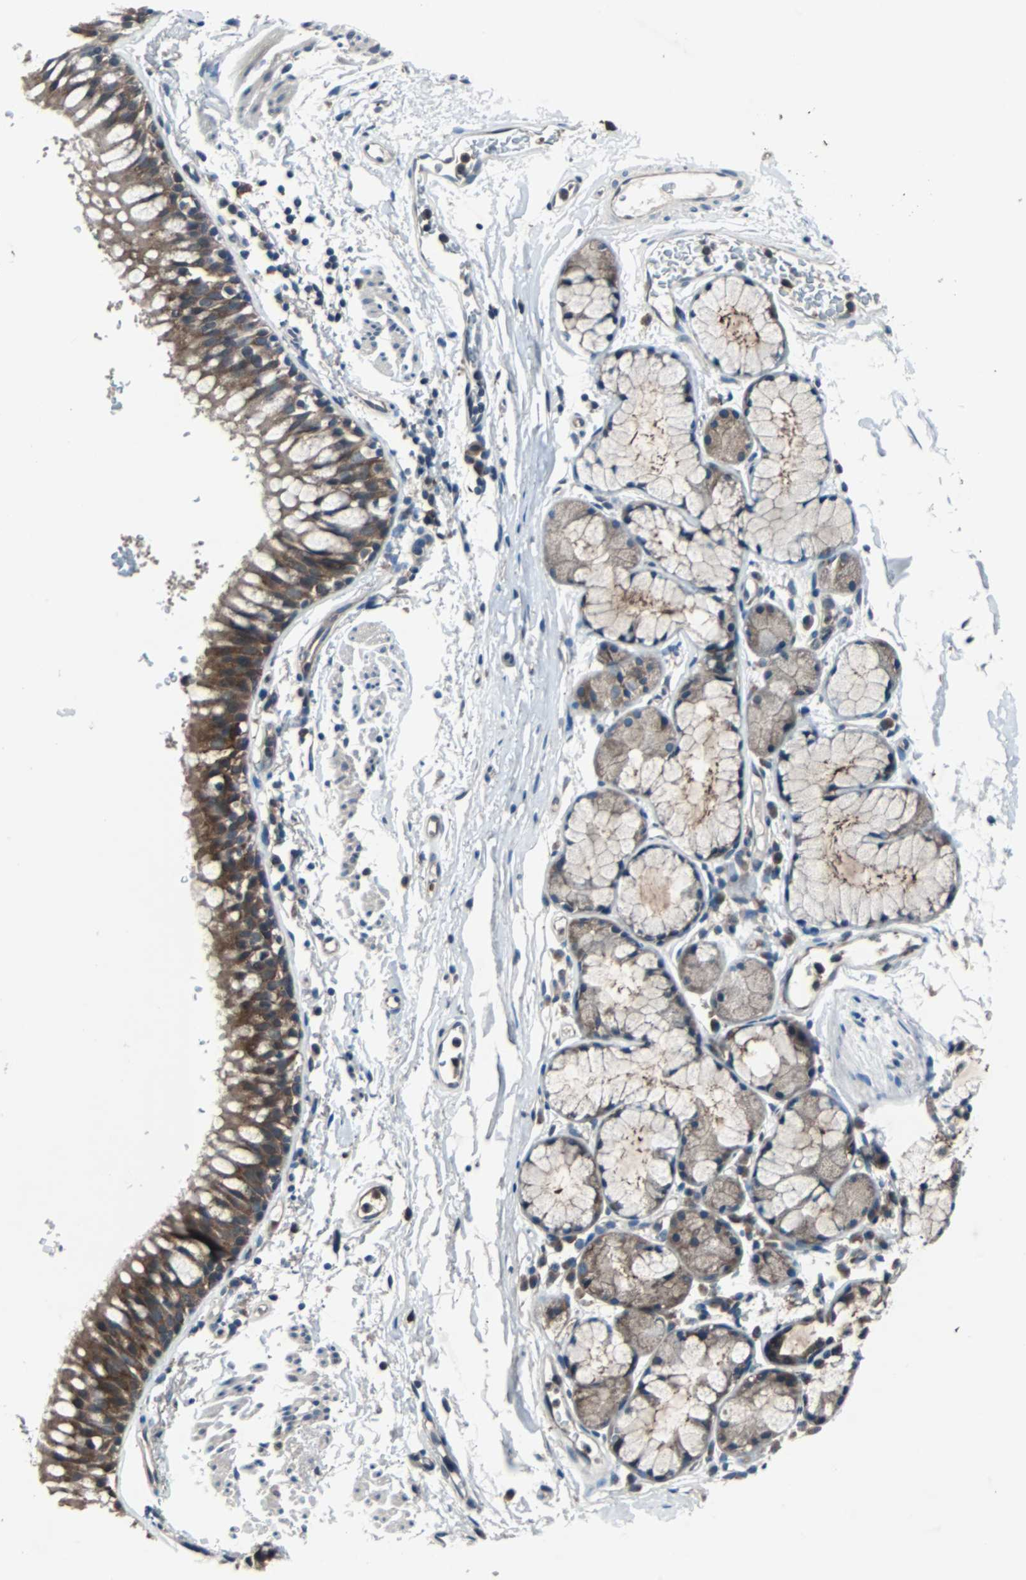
{"staining": {"intensity": "moderate", "quantity": ">75%", "location": "cytoplasmic/membranous"}, "tissue": "bronchus", "cell_type": "Respiratory epithelial cells", "image_type": "normal", "snomed": [{"axis": "morphology", "description": "Normal tissue, NOS"}, {"axis": "topography", "description": "Bronchus"}], "caption": "Bronchus stained with a brown dye demonstrates moderate cytoplasmic/membranous positive staining in approximately >75% of respiratory epithelial cells.", "gene": "PAK1", "patient": {"sex": "female", "age": 73}}